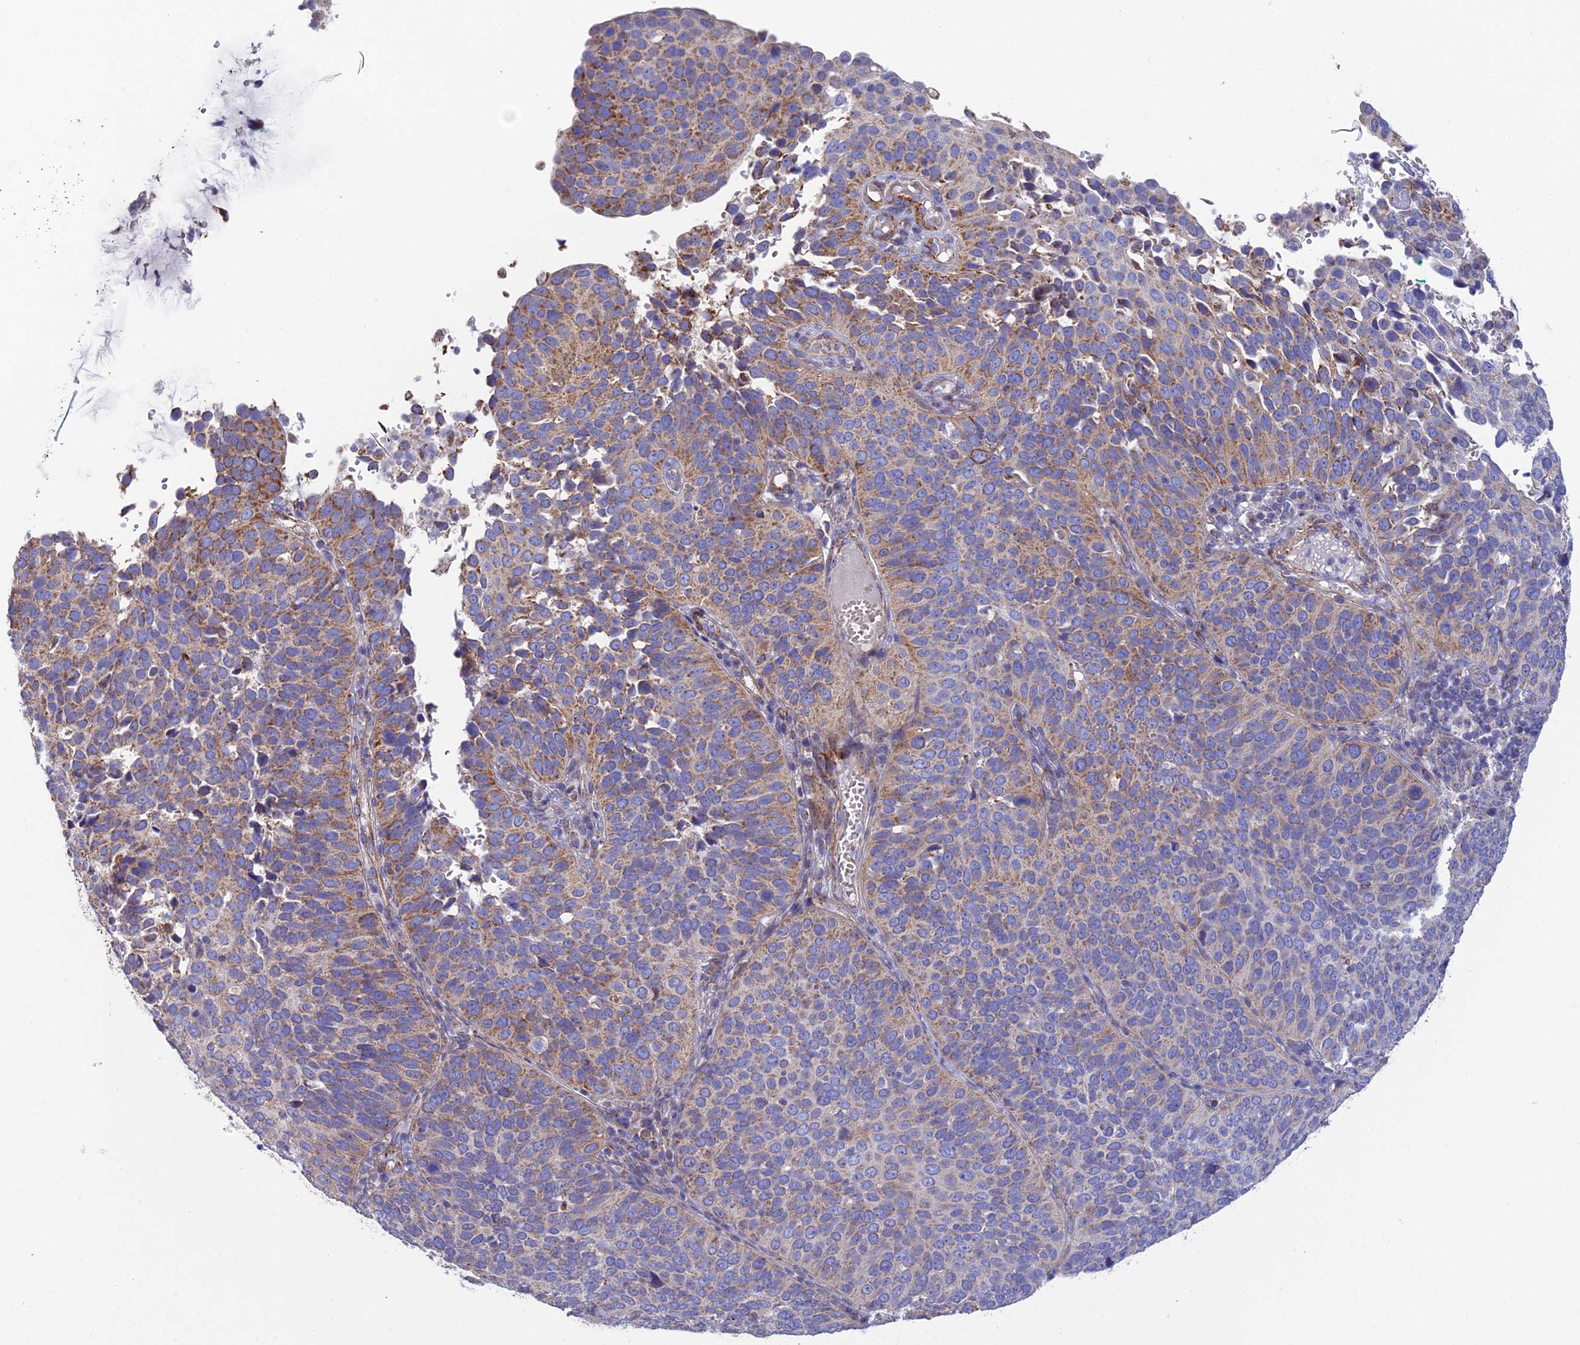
{"staining": {"intensity": "moderate", "quantity": "<25%", "location": "cytoplasmic/membranous"}, "tissue": "cervical cancer", "cell_type": "Tumor cells", "image_type": "cancer", "snomed": [{"axis": "morphology", "description": "Squamous cell carcinoma, NOS"}, {"axis": "topography", "description": "Cervix"}], "caption": "This image shows immunohistochemistry (IHC) staining of human cervical cancer (squamous cell carcinoma), with low moderate cytoplasmic/membranous positivity in about <25% of tumor cells.", "gene": "CSPG4", "patient": {"sex": "female", "age": 36}}